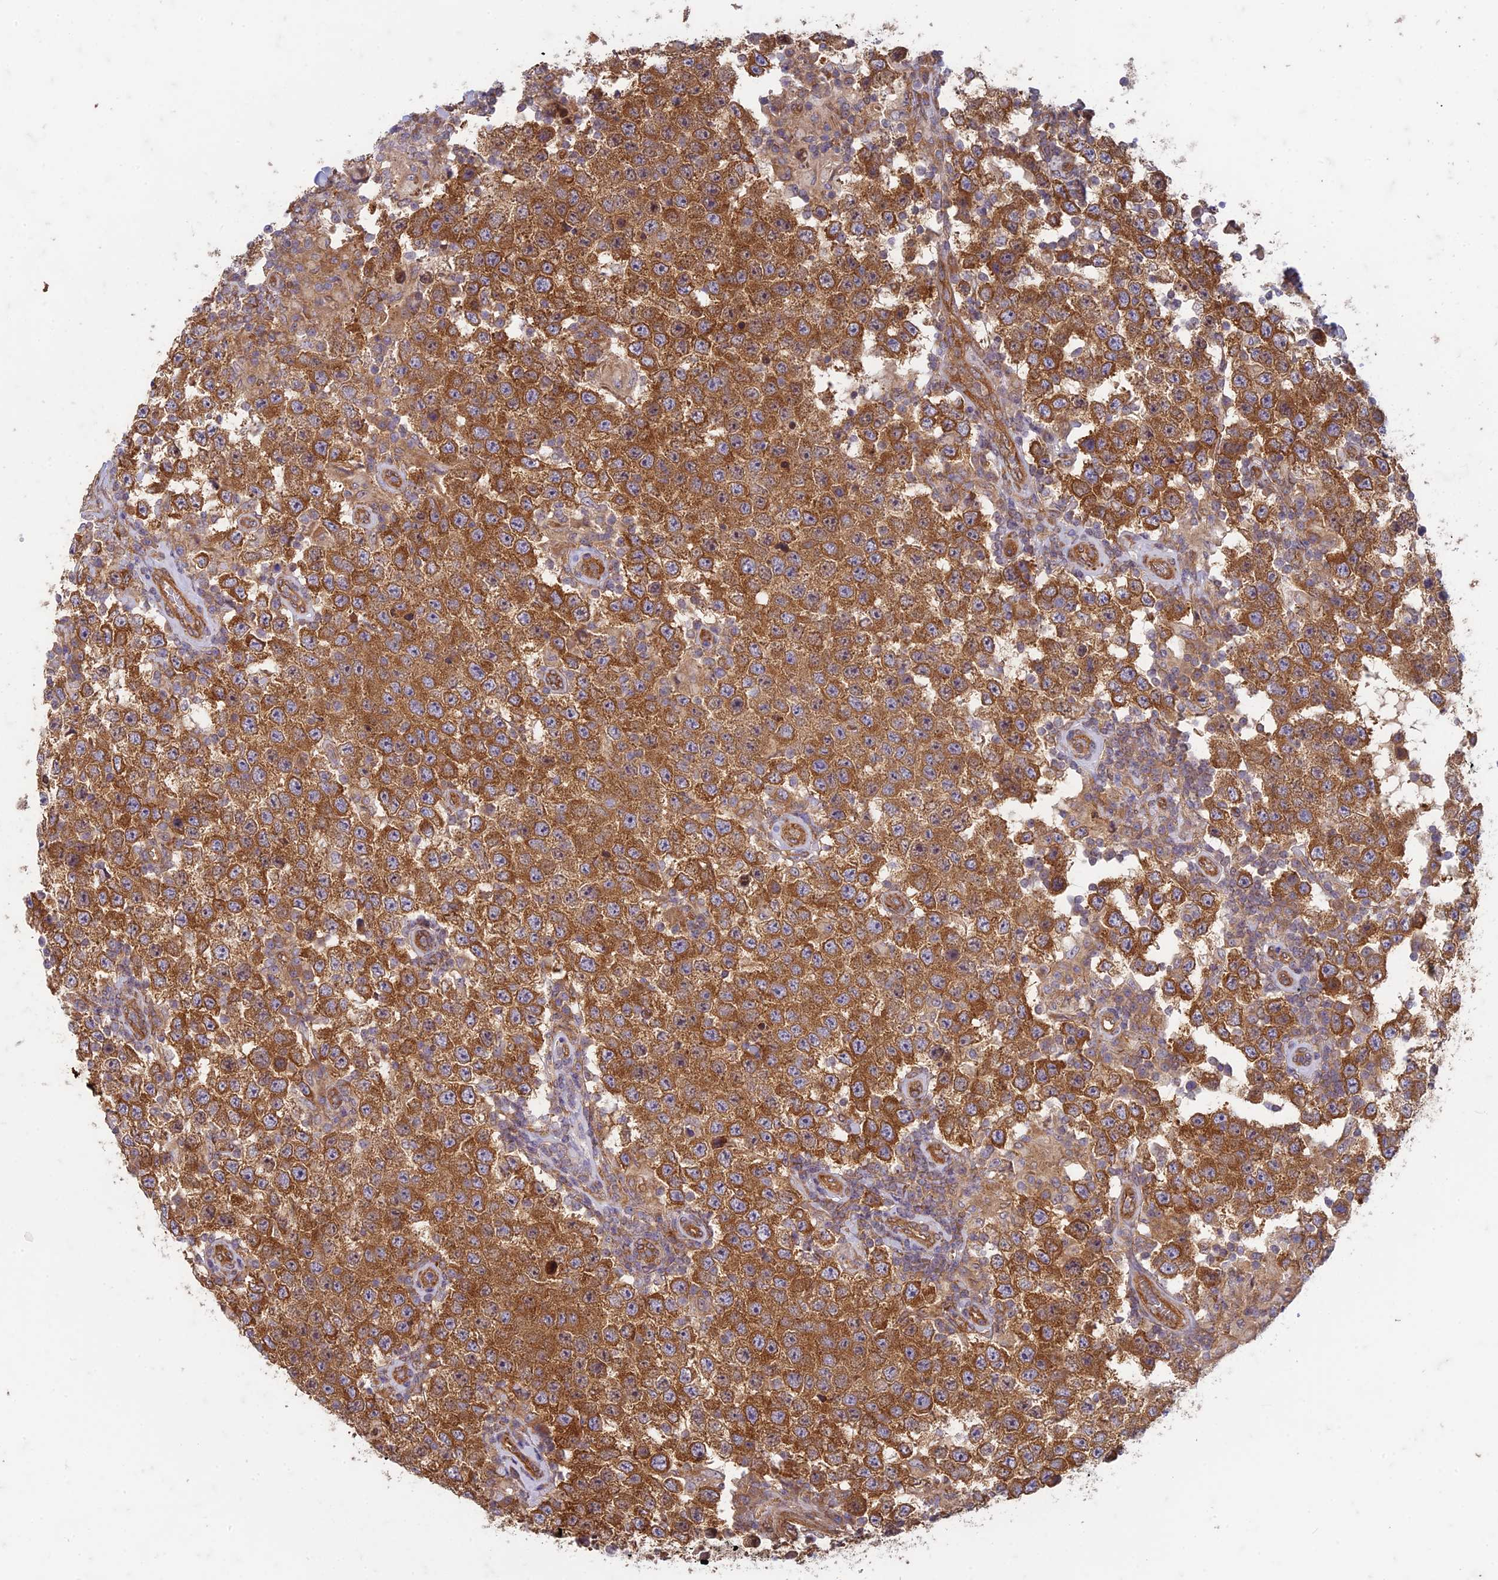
{"staining": {"intensity": "strong", "quantity": ">75%", "location": "cytoplasmic/membranous"}, "tissue": "testis cancer", "cell_type": "Tumor cells", "image_type": "cancer", "snomed": [{"axis": "morphology", "description": "Normal tissue, NOS"}, {"axis": "morphology", "description": "Urothelial carcinoma, High grade"}, {"axis": "morphology", "description": "Seminoma, NOS"}, {"axis": "morphology", "description": "Carcinoma, Embryonal, NOS"}, {"axis": "topography", "description": "Urinary bladder"}, {"axis": "topography", "description": "Testis"}], "caption": "High-power microscopy captured an immunohistochemistry (IHC) histopathology image of testis high-grade urothelial carcinoma, revealing strong cytoplasmic/membranous expression in approximately >75% of tumor cells.", "gene": "TCF25", "patient": {"sex": "male", "age": 41}}